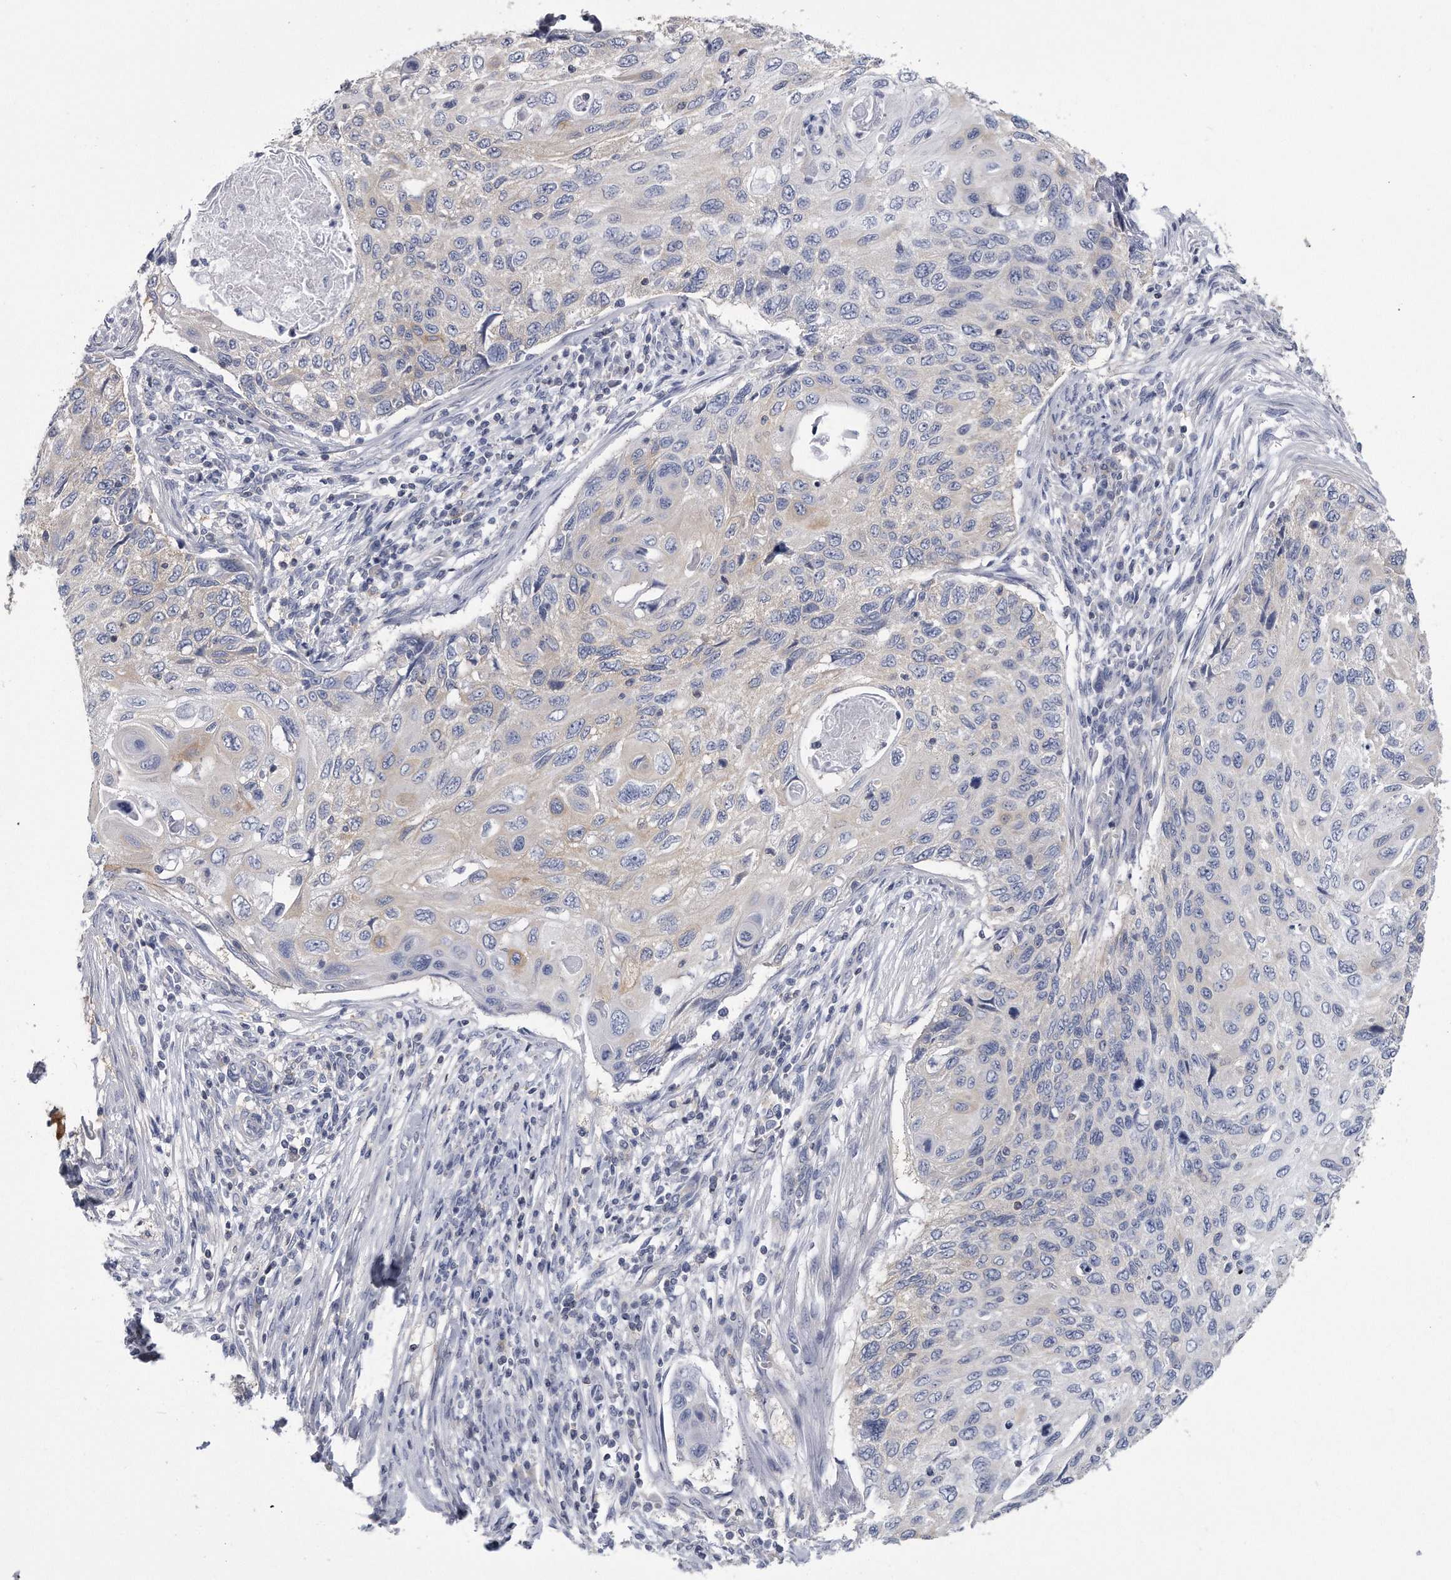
{"staining": {"intensity": "negative", "quantity": "none", "location": "none"}, "tissue": "cervical cancer", "cell_type": "Tumor cells", "image_type": "cancer", "snomed": [{"axis": "morphology", "description": "Squamous cell carcinoma, NOS"}, {"axis": "topography", "description": "Cervix"}], "caption": "Cervical cancer was stained to show a protein in brown. There is no significant positivity in tumor cells.", "gene": "PYGB", "patient": {"sex": "female", "age": 70}}